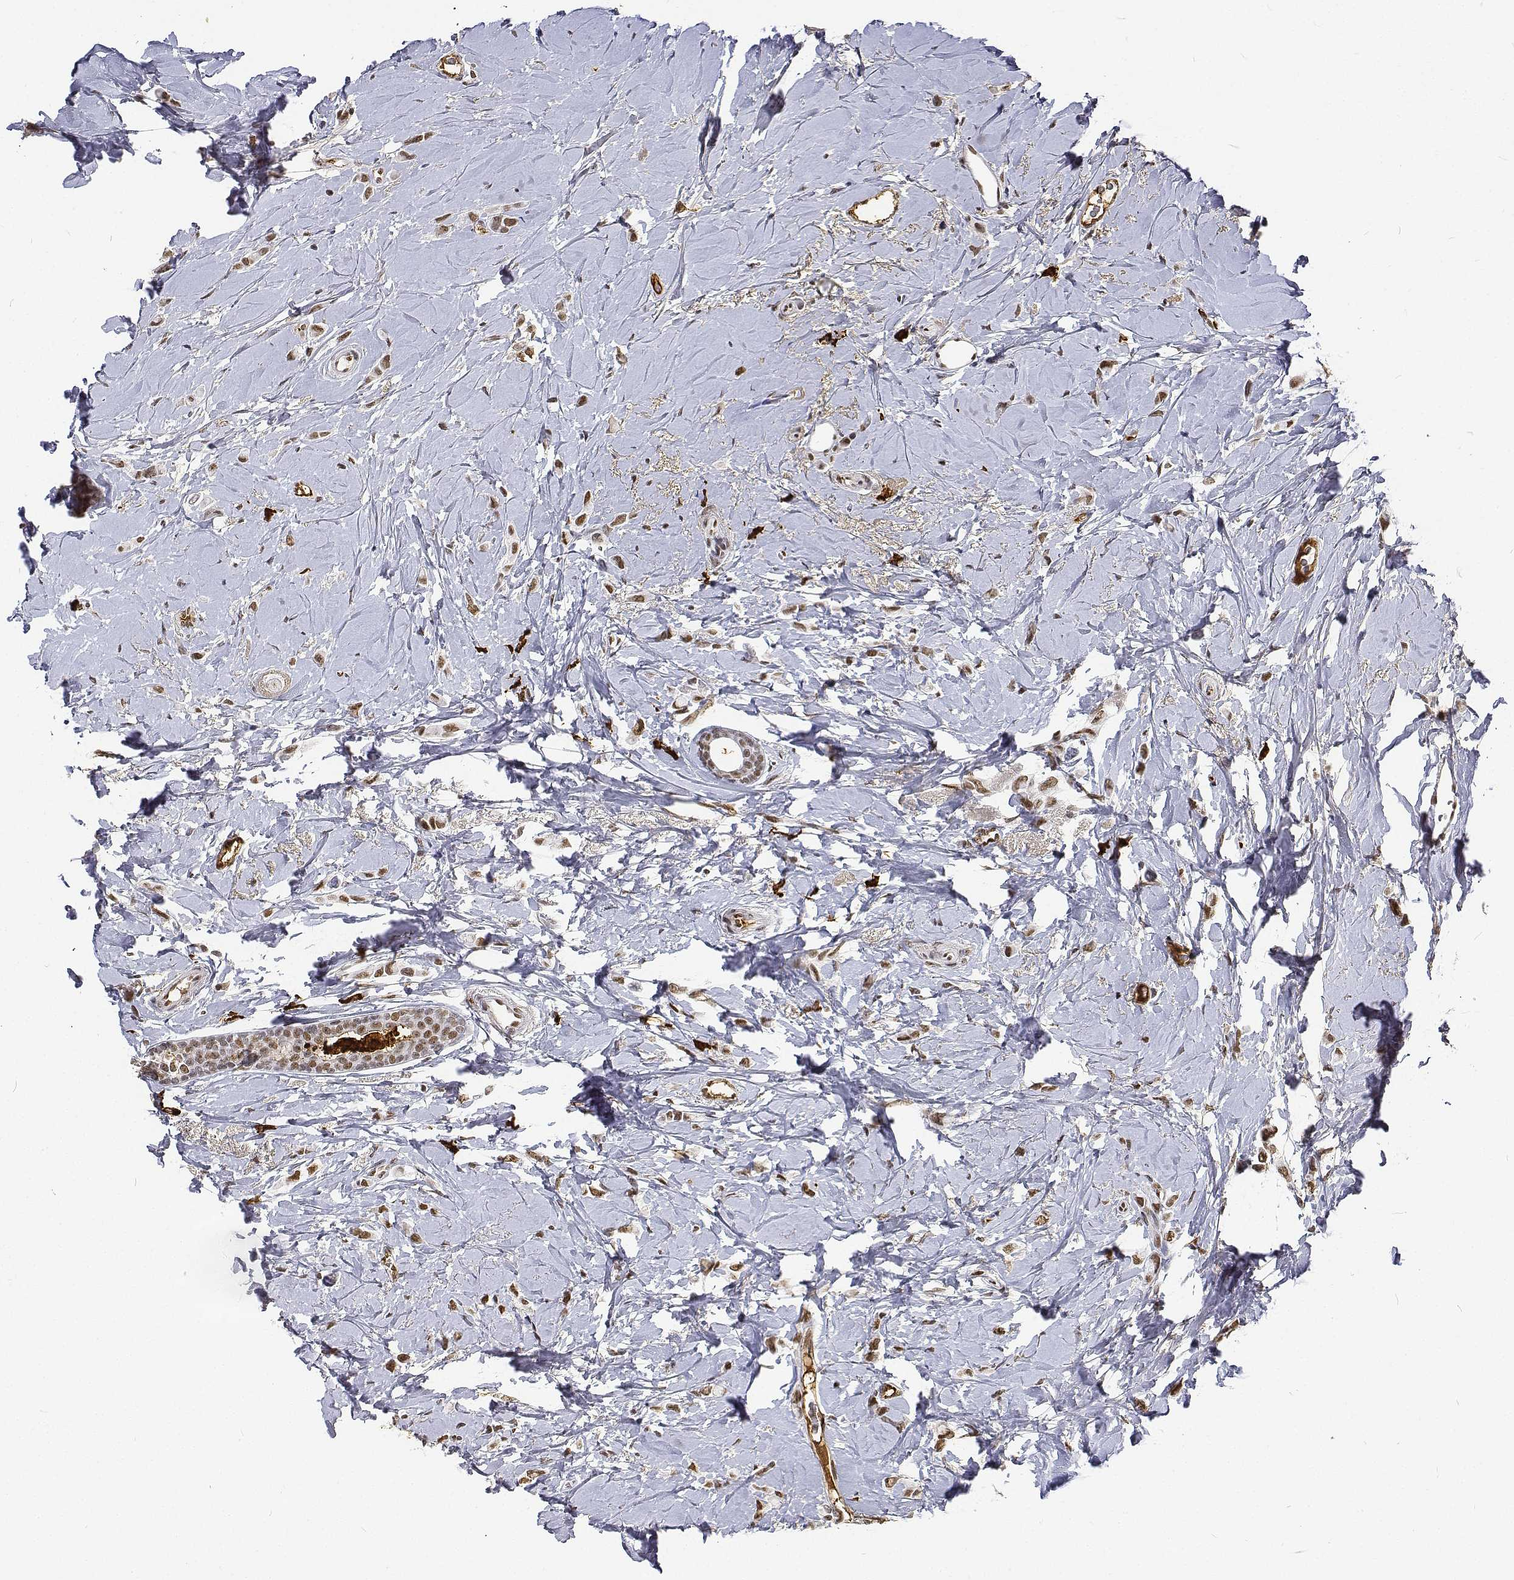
{"staining": {"intensity": "moderate", "quantity": ">75%", "location": "cytoplasmic/membranous"}, "tissue": "breast cancer", "cell_type": "Tumor cells", "image_type": "cancer", "snomed": [{"axis": "morphology", "description": "Lobular carcinoma"}, {"axis": "topography", "description": "Breast"}], "caption": "Immunohistochemical staining of lobular carcinoma (breast) displays medium levels of moderate cytoplasmic/membranous positivity in approximately >75% of tumor cells.", "gene": "ATRX", "patient": {"sex": "female", "age": 66}}